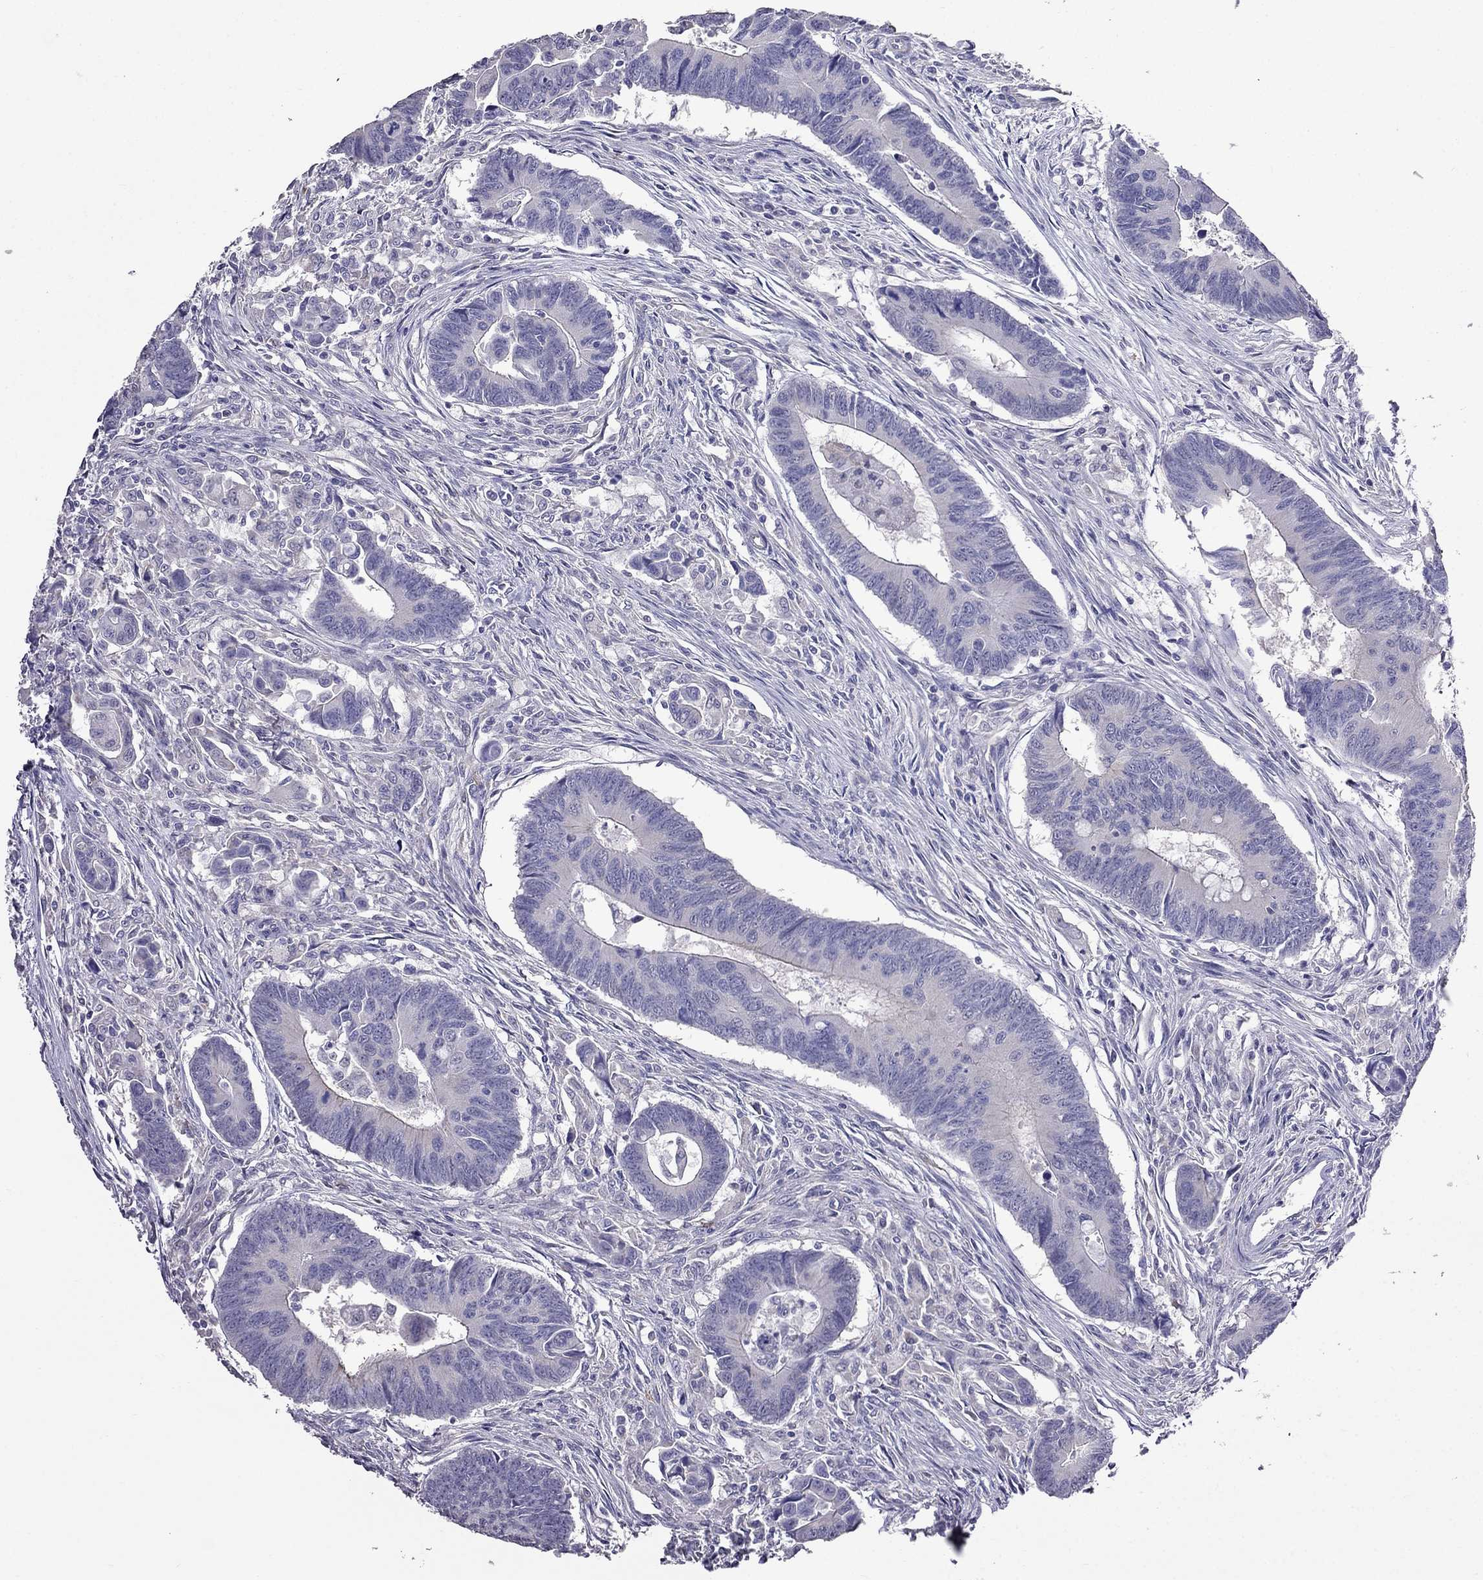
{"staining": {"intensity": "negative", "quantity": "none", "location": "none"}, "tissue": "colorectal cancer", "cell_type": "Tumor cells", "image_type": "cancer", "snomed": [{"axis": "morphology", "description": "Adenocarcinoma, NOS"}, {"axis": "topography", "description": "Rectum"}], "caption": "IHC of colorectal adenocarcinoma shows no staining in tumor cells.", "gene": "AK5", "patient": {"sex": "male", "age": 67}}